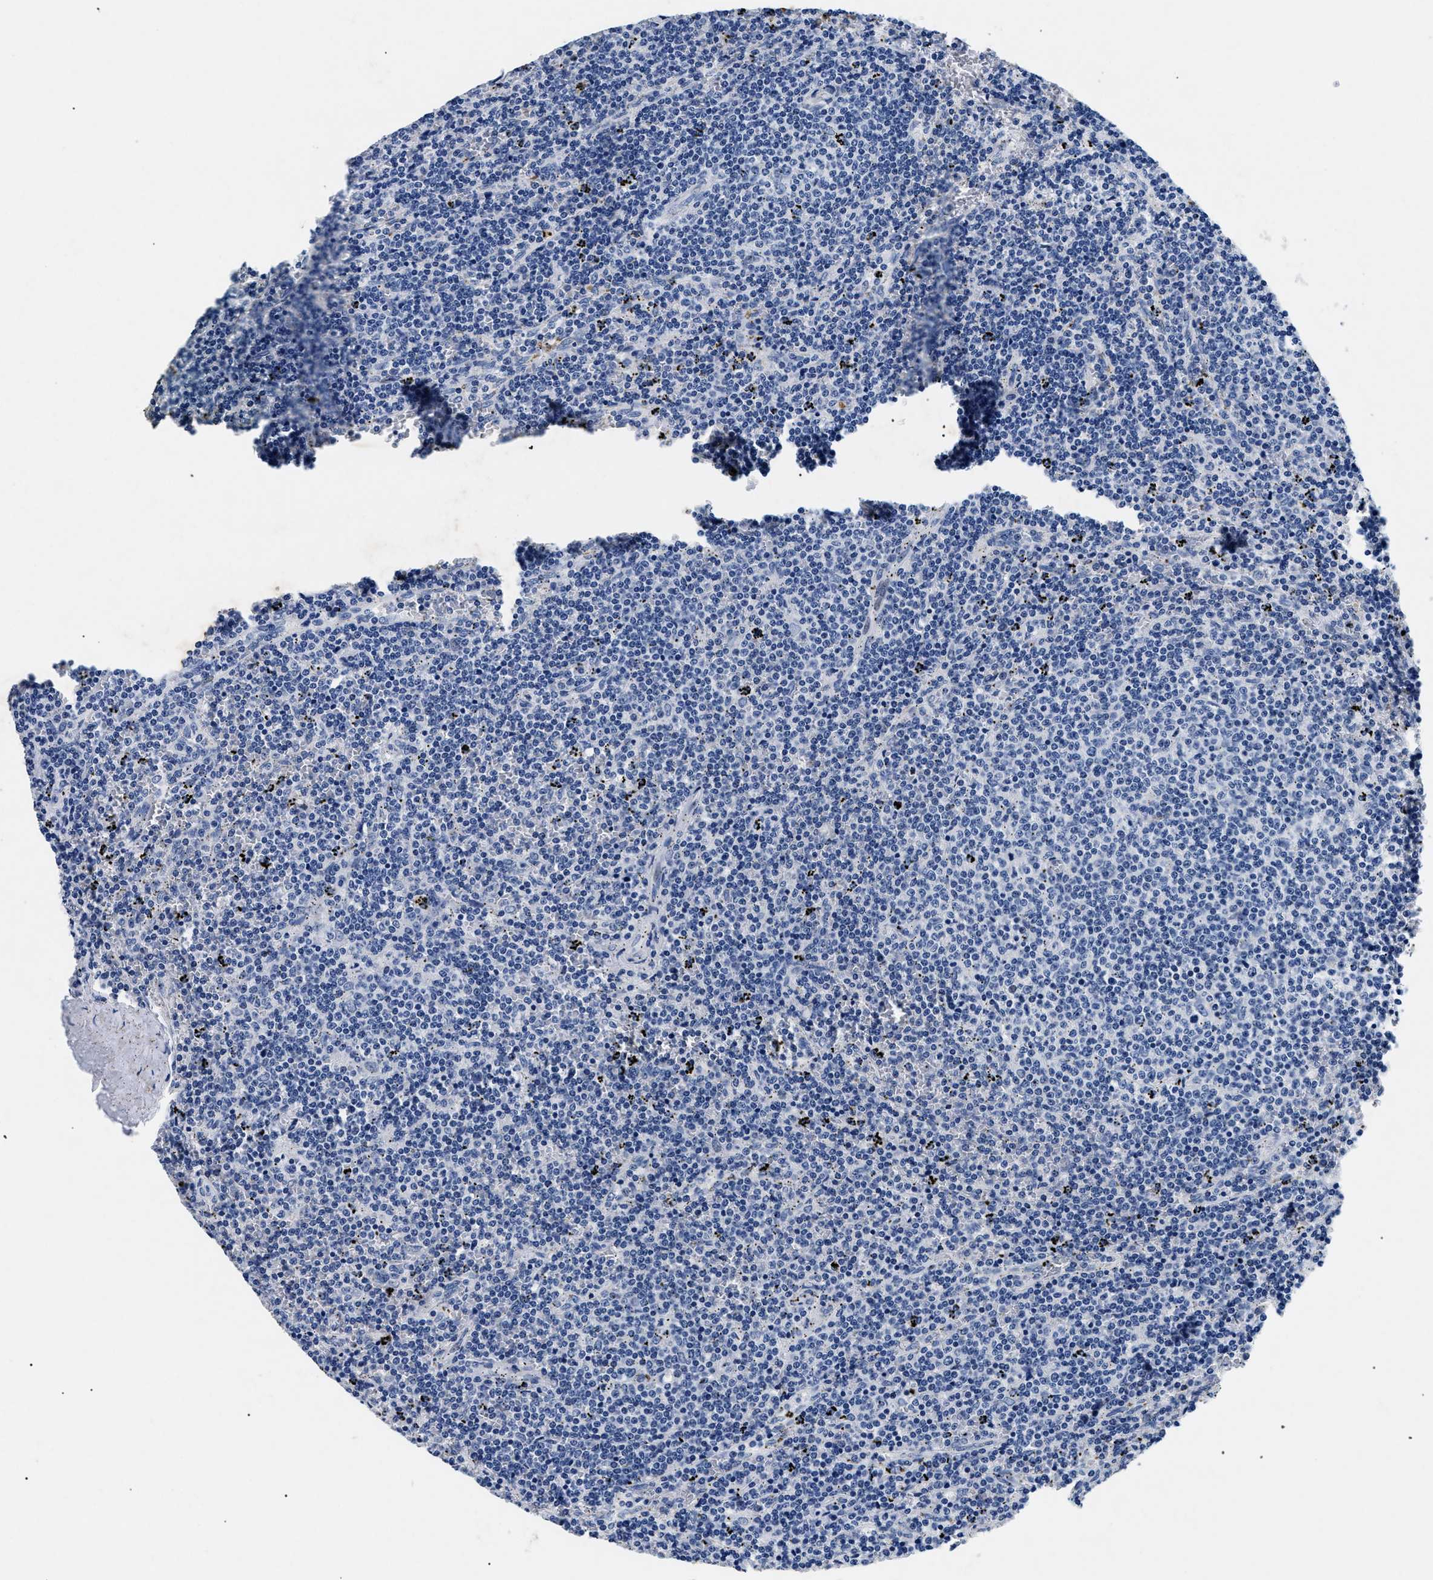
{"staining": {"intensity": "negative", "quantity": "none", "location": "none"}, "tissue": "lymphoma", "cell_type": "Tumor cells", "image_type": "cancer", "snomed": [{"axis": "morphology", "description": "Malignant lymphoma, non-Hodgkin's type, Low grade"}, {"axis": "topography", "description": "Spleen"}], "caption": "Immunohistochemistry (IHC) of lymphoma displays no staining in tumor cells.", "gene": "LAMA3", "patient": {"sex": "female", "age": 50}}